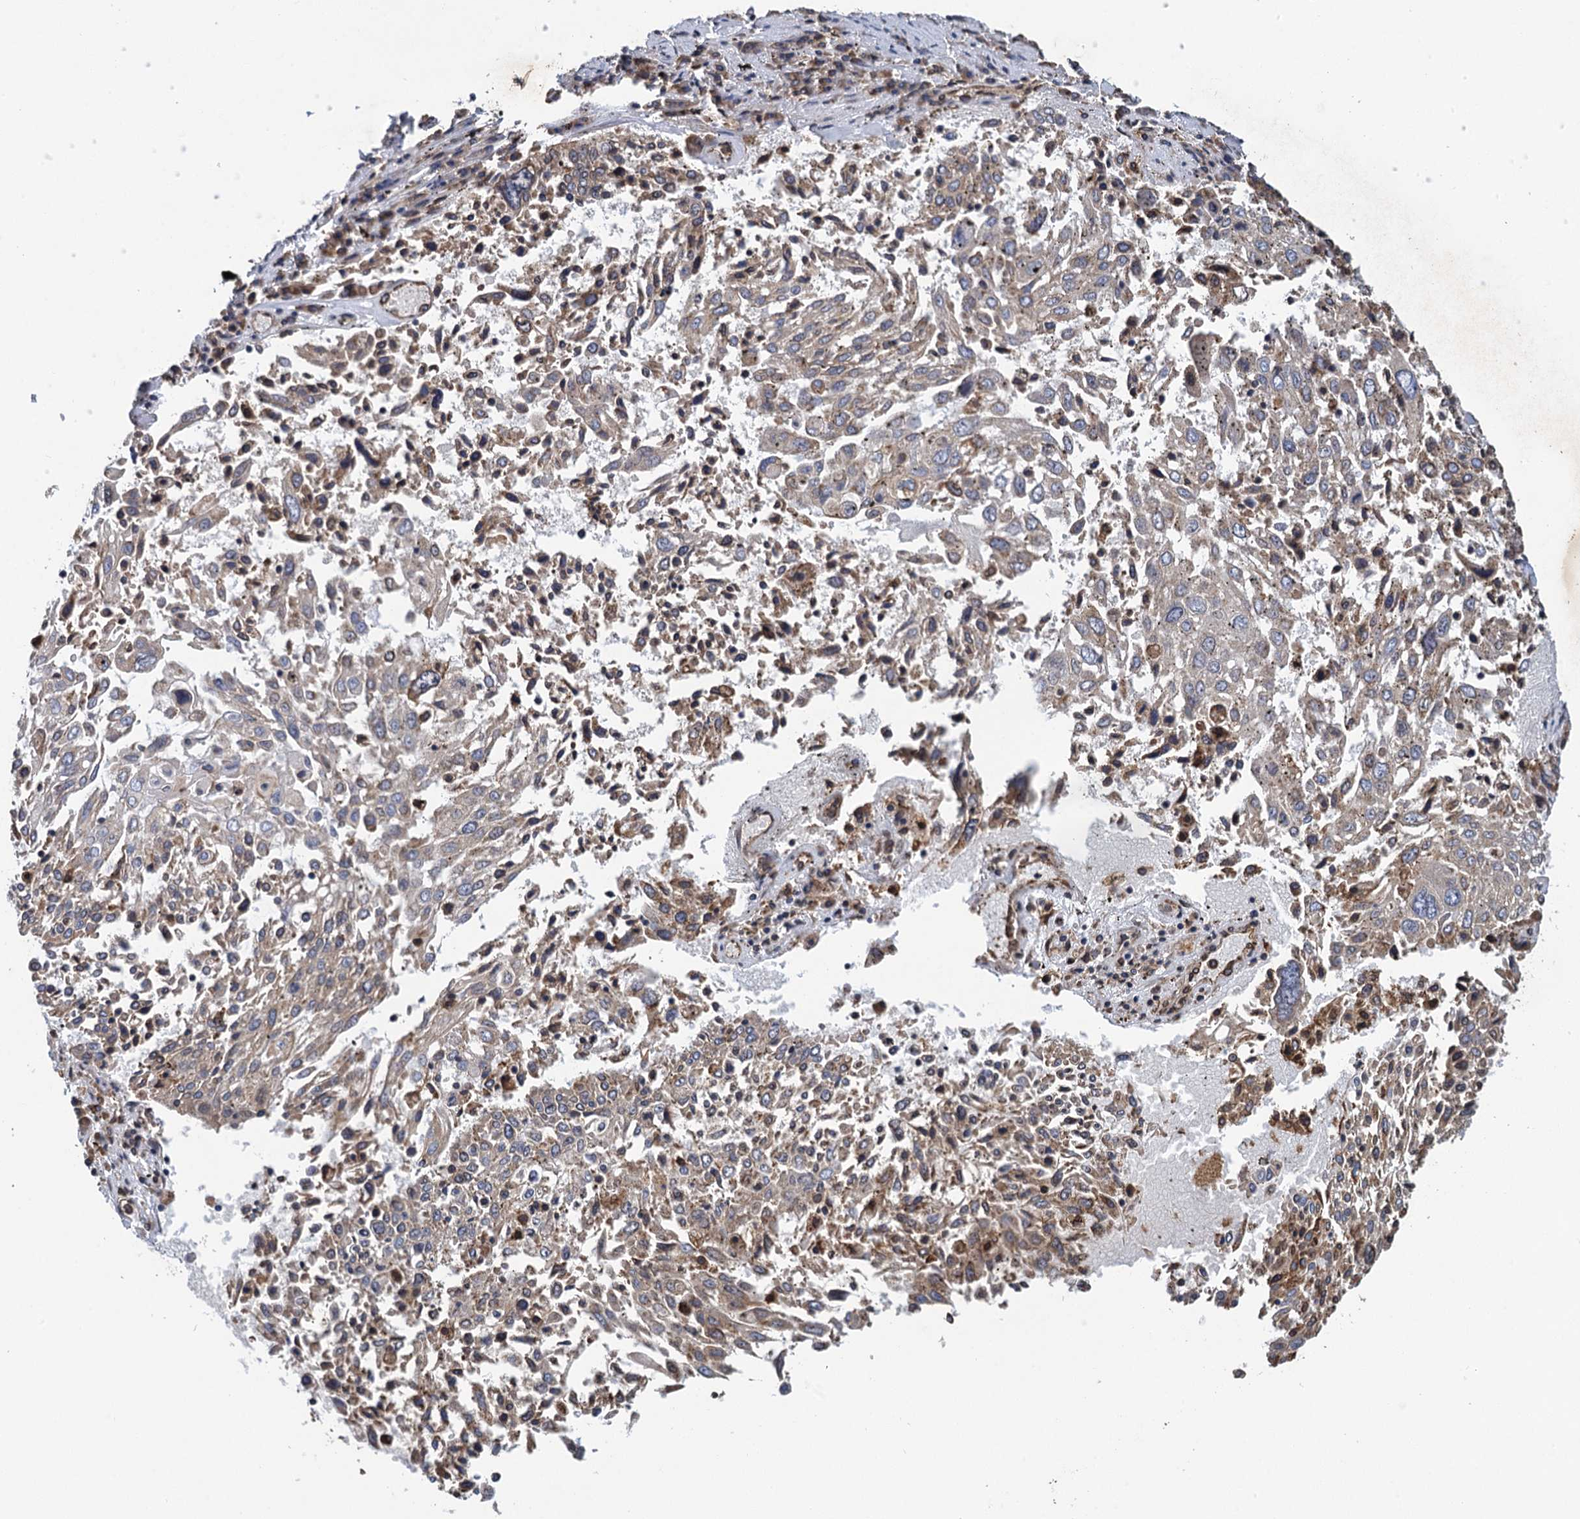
{"staining": {"intensity": "weak", "quantity": "25%-75%", "location": "cytoplasmic/membranous"}, "tissue": "lung cancer", "cell_type": "Tumor cells", "image_type": "cancer", "snomed": [{"axis": "morphology", "description": "Squamous cell carcinoma, NOS"}, {"axis": "topography", "description": "Lung"}], "caption": "The immunohistochemical stain highlights weak cytoplasmic/membranous staining in tumor cells of lung squamous cell carcinoma tissue. (brown staining indicates protein expression, while blue staining denotes nuclei).", "gene": "ARMC5", "patient": {"sex": "male", "age": 65}}